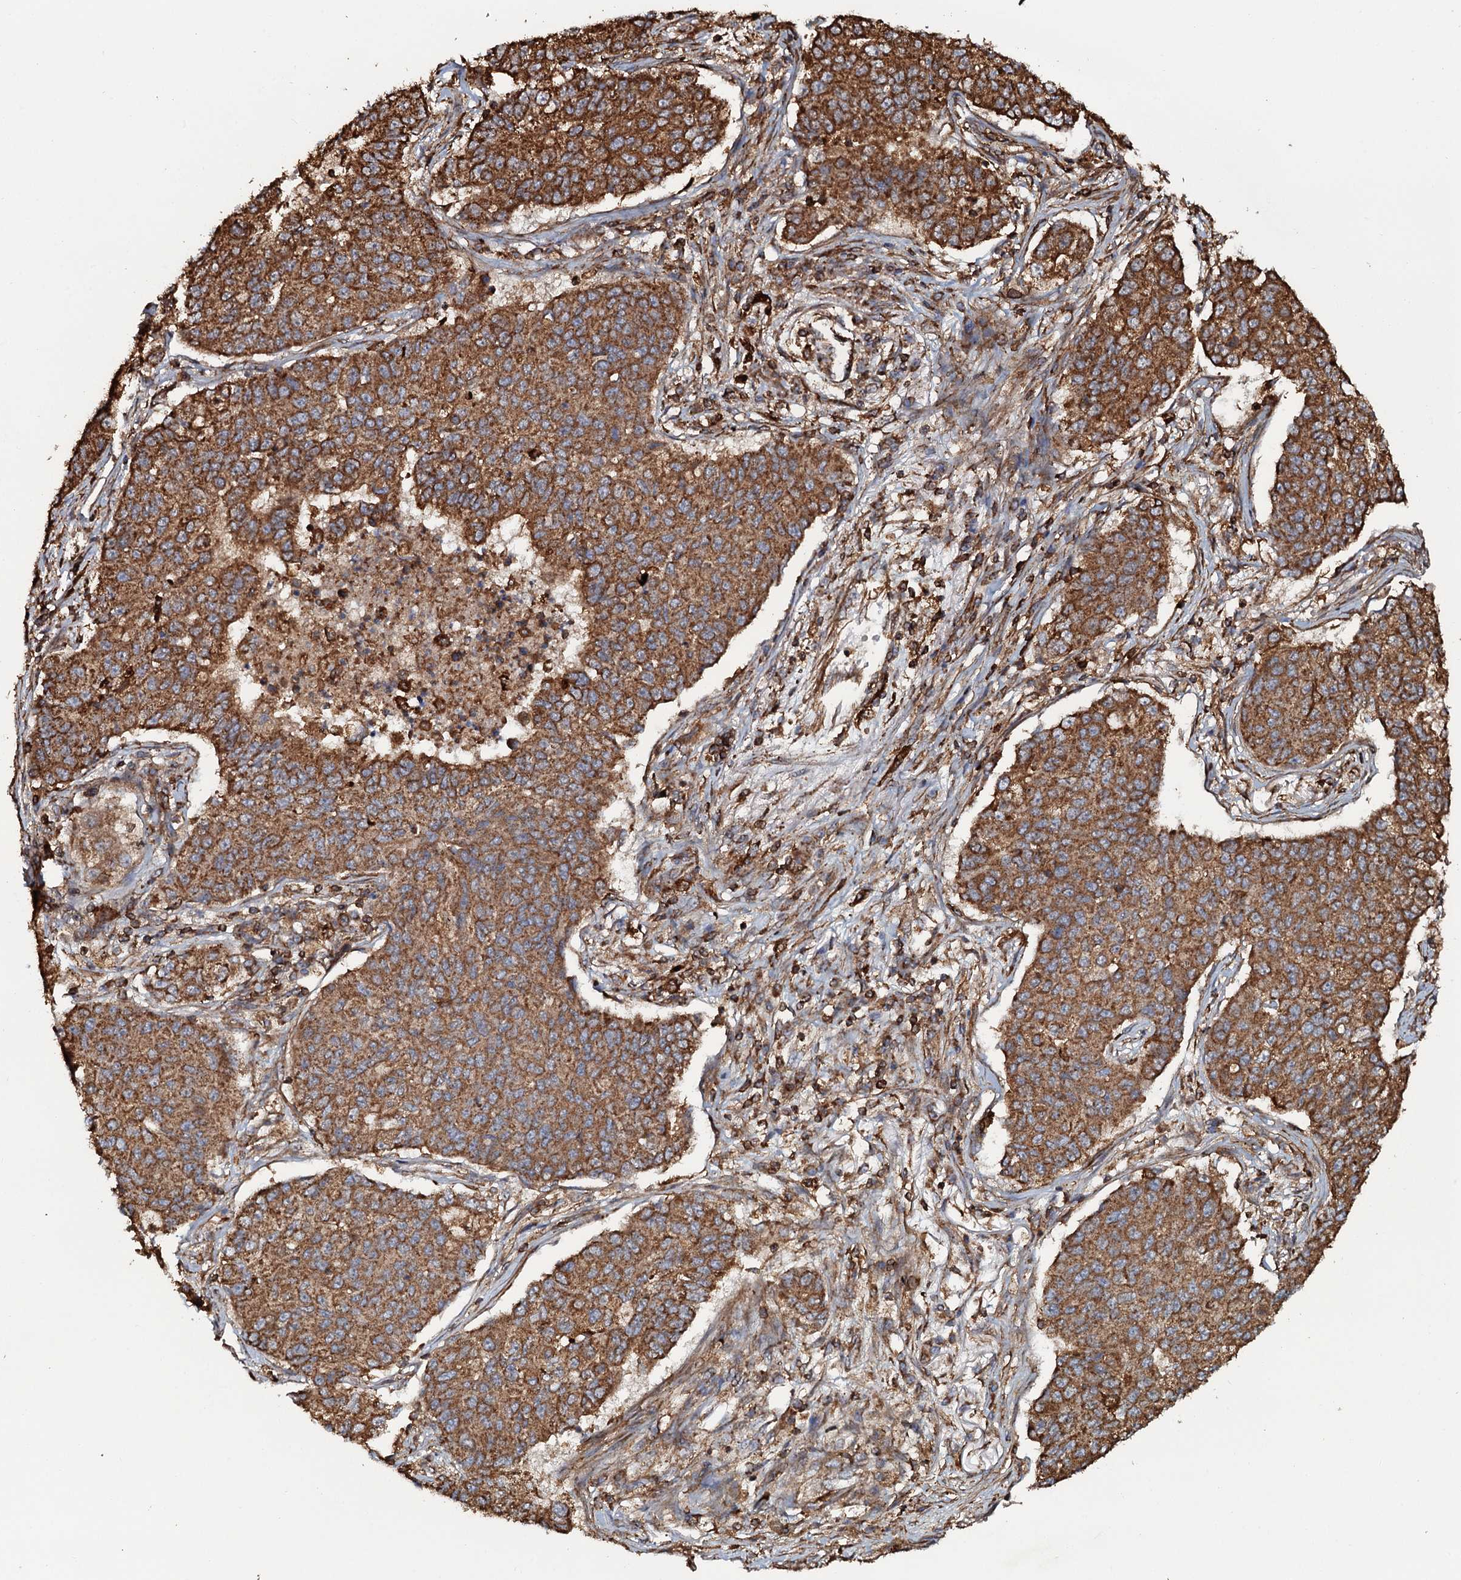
{"staining": {"intensity": "moderate", "quantity": ">75%", "location": "cytoplasmic/membranous"}, "tissue": "lung cancer", "cell_type": "Tumor cells", "image_type": "cancer", "snomed": [{"axis": "morphology", "description": "Squamous cell carcinoma, NOS"}, {"axis": "topography", "description": "Lung"}], "caption": "This is an image of IHC staining of lung cancer (squamous cell carcinoma), which shows moderate staining in the cytoplasmic/membranous of tumor cells.", "gene": "VWA8", "patient": {"sex": "male", "age": 74}}